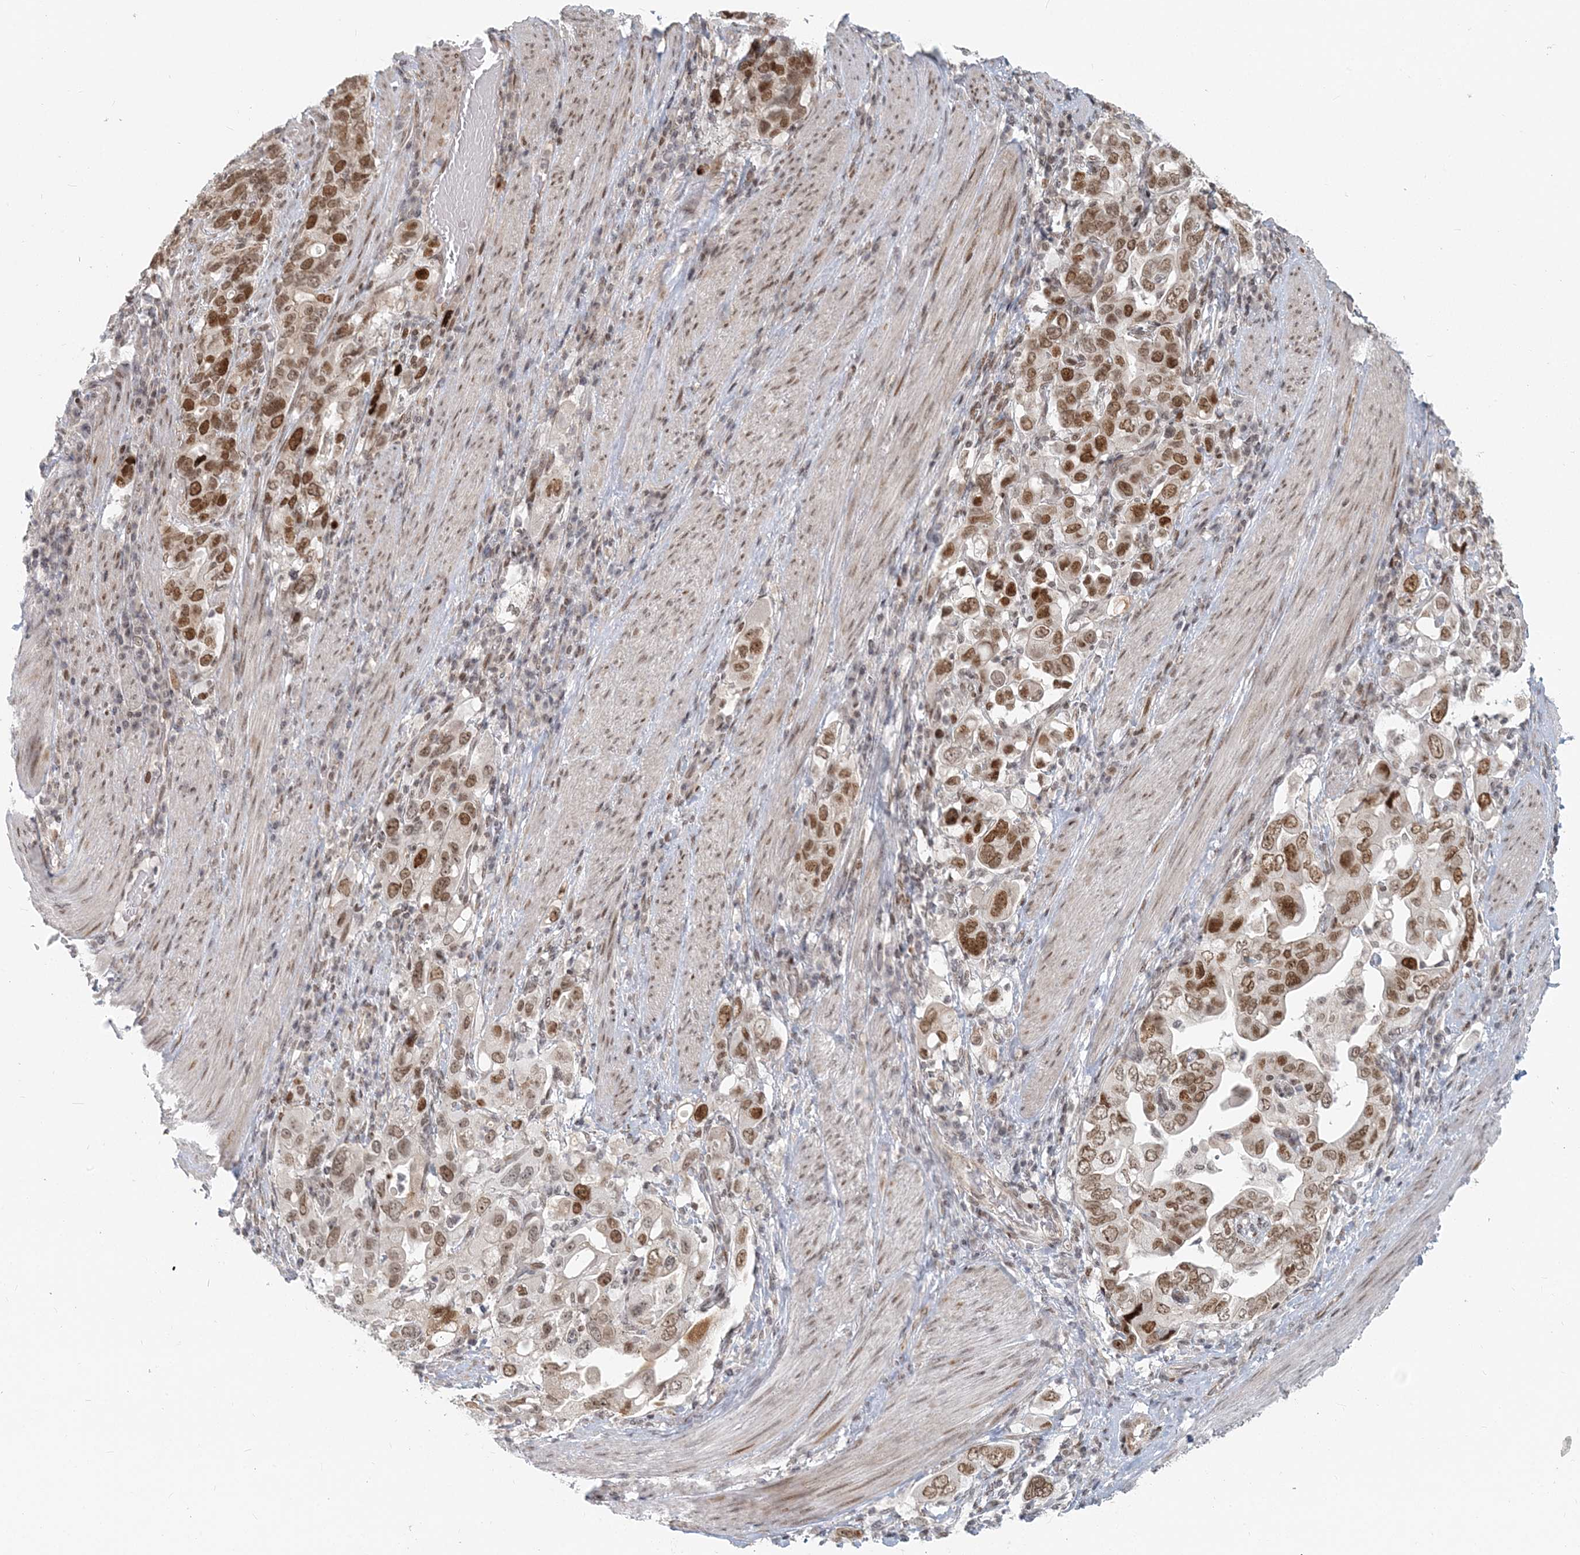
{"staining": {"intensity": "moderate", "quantity": ">75%", "location": "nuclear"}, "tissue": "stomach cancer", "cell_type": "Tumor cells", "image_type": "cancer", "snomed": [{"axis": "morphology", "description": "Adenocarcinoma, NOS"}, {"axis": "topography", "description": "Stomach, upper"}], "caption": "Immunohistochemical staining of human stomach adenocarcinoma shows moderate nuclear protein expression in approximately >75% of tumor cells.", "gene": "BAZ1B", "patient": {"sex": "male", "age": 62}}